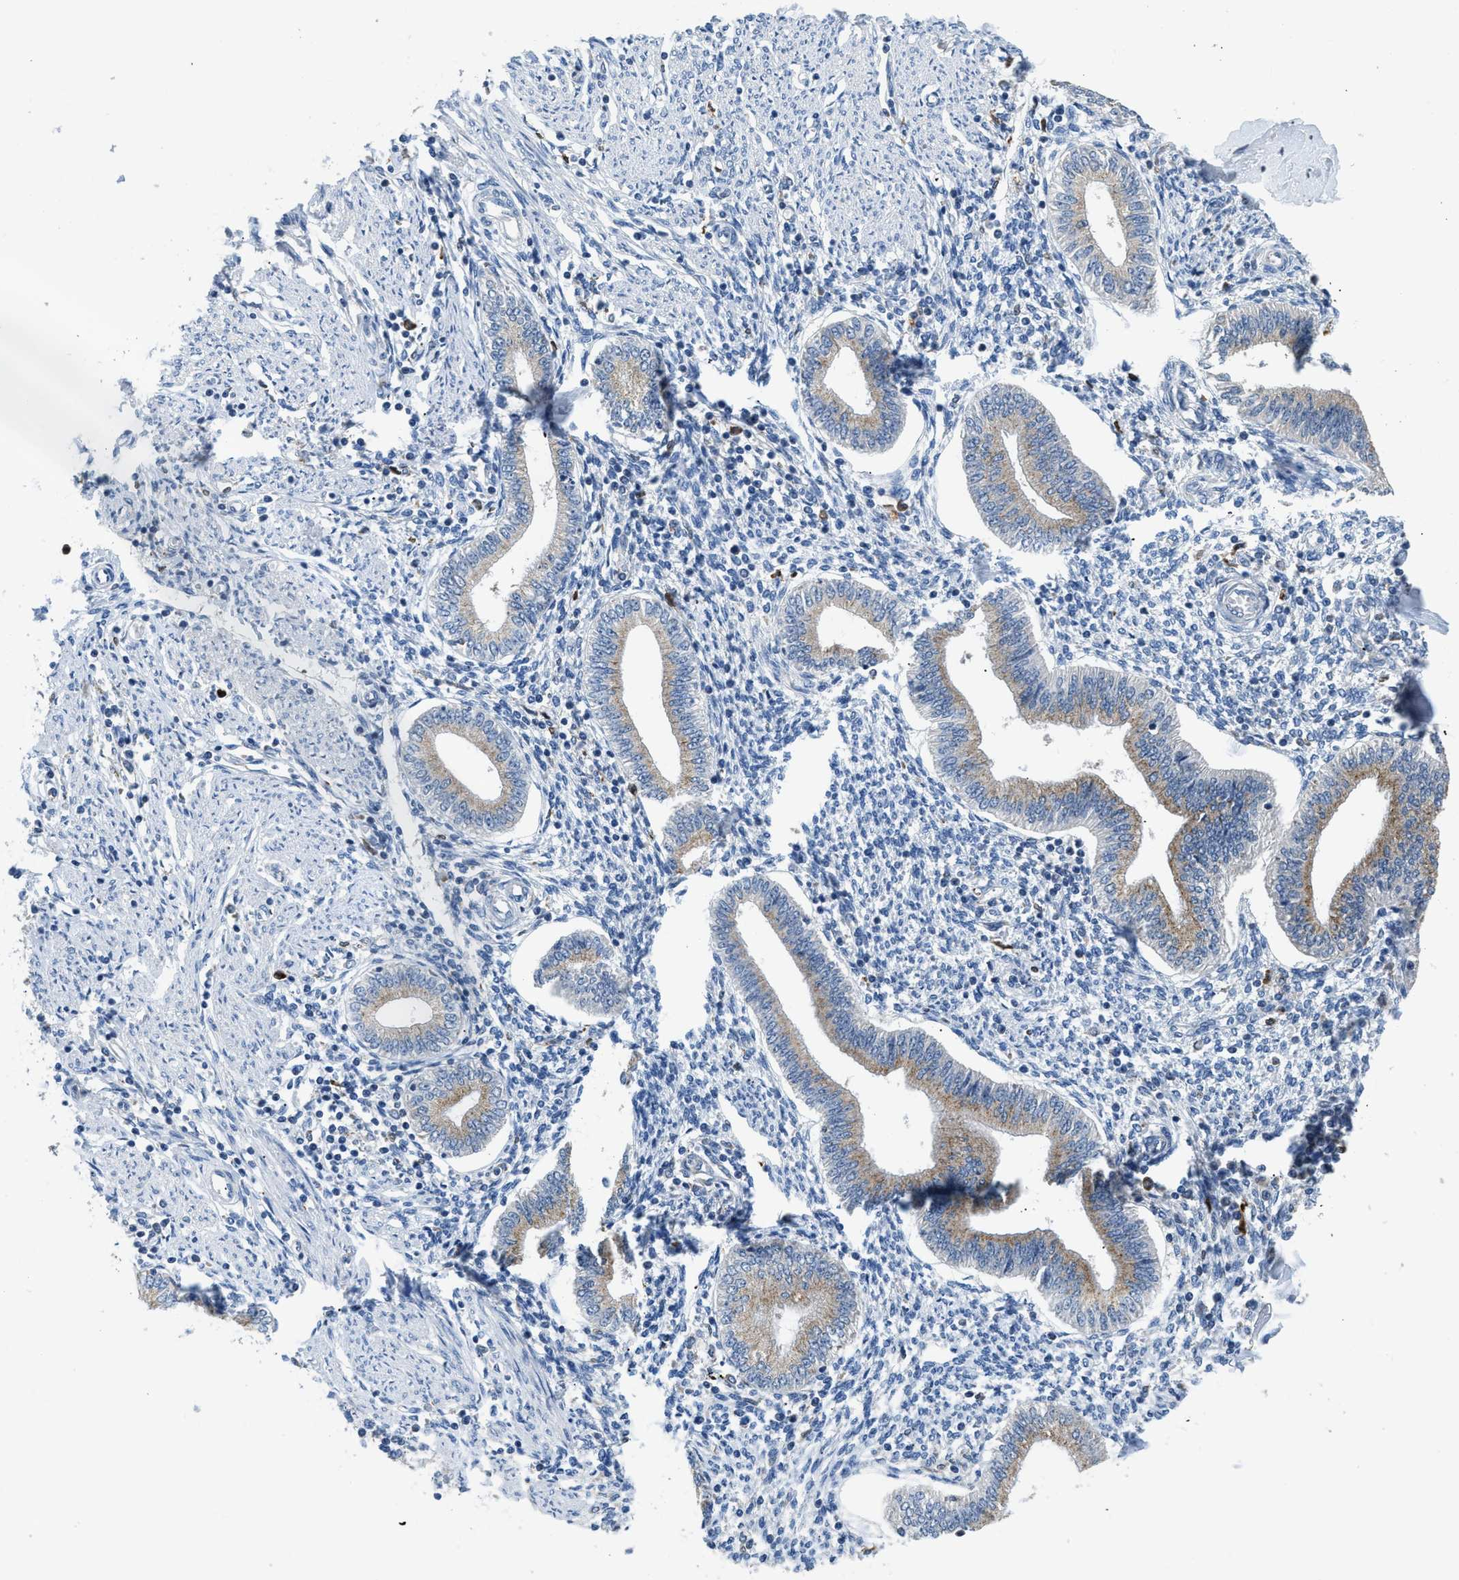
{"staining": {"intensity": "negative", "quantity": "none", "location": "none"}, "tissue": "endometrium", "cell_type": "Cells in endometrial stroma", "image_type": "normal", "snomed": [{"axis": "morphology", "description": "Normal tissue, NOS"}, {"axis": "topography", "description": "Endometrium"}], "caption": "This is an IHC micrograph of normal endometrium. There is no positivity in cells in endometrial stroma.", "gene": "TOMM34", "patient": {"sex": "female", "age": 50}}